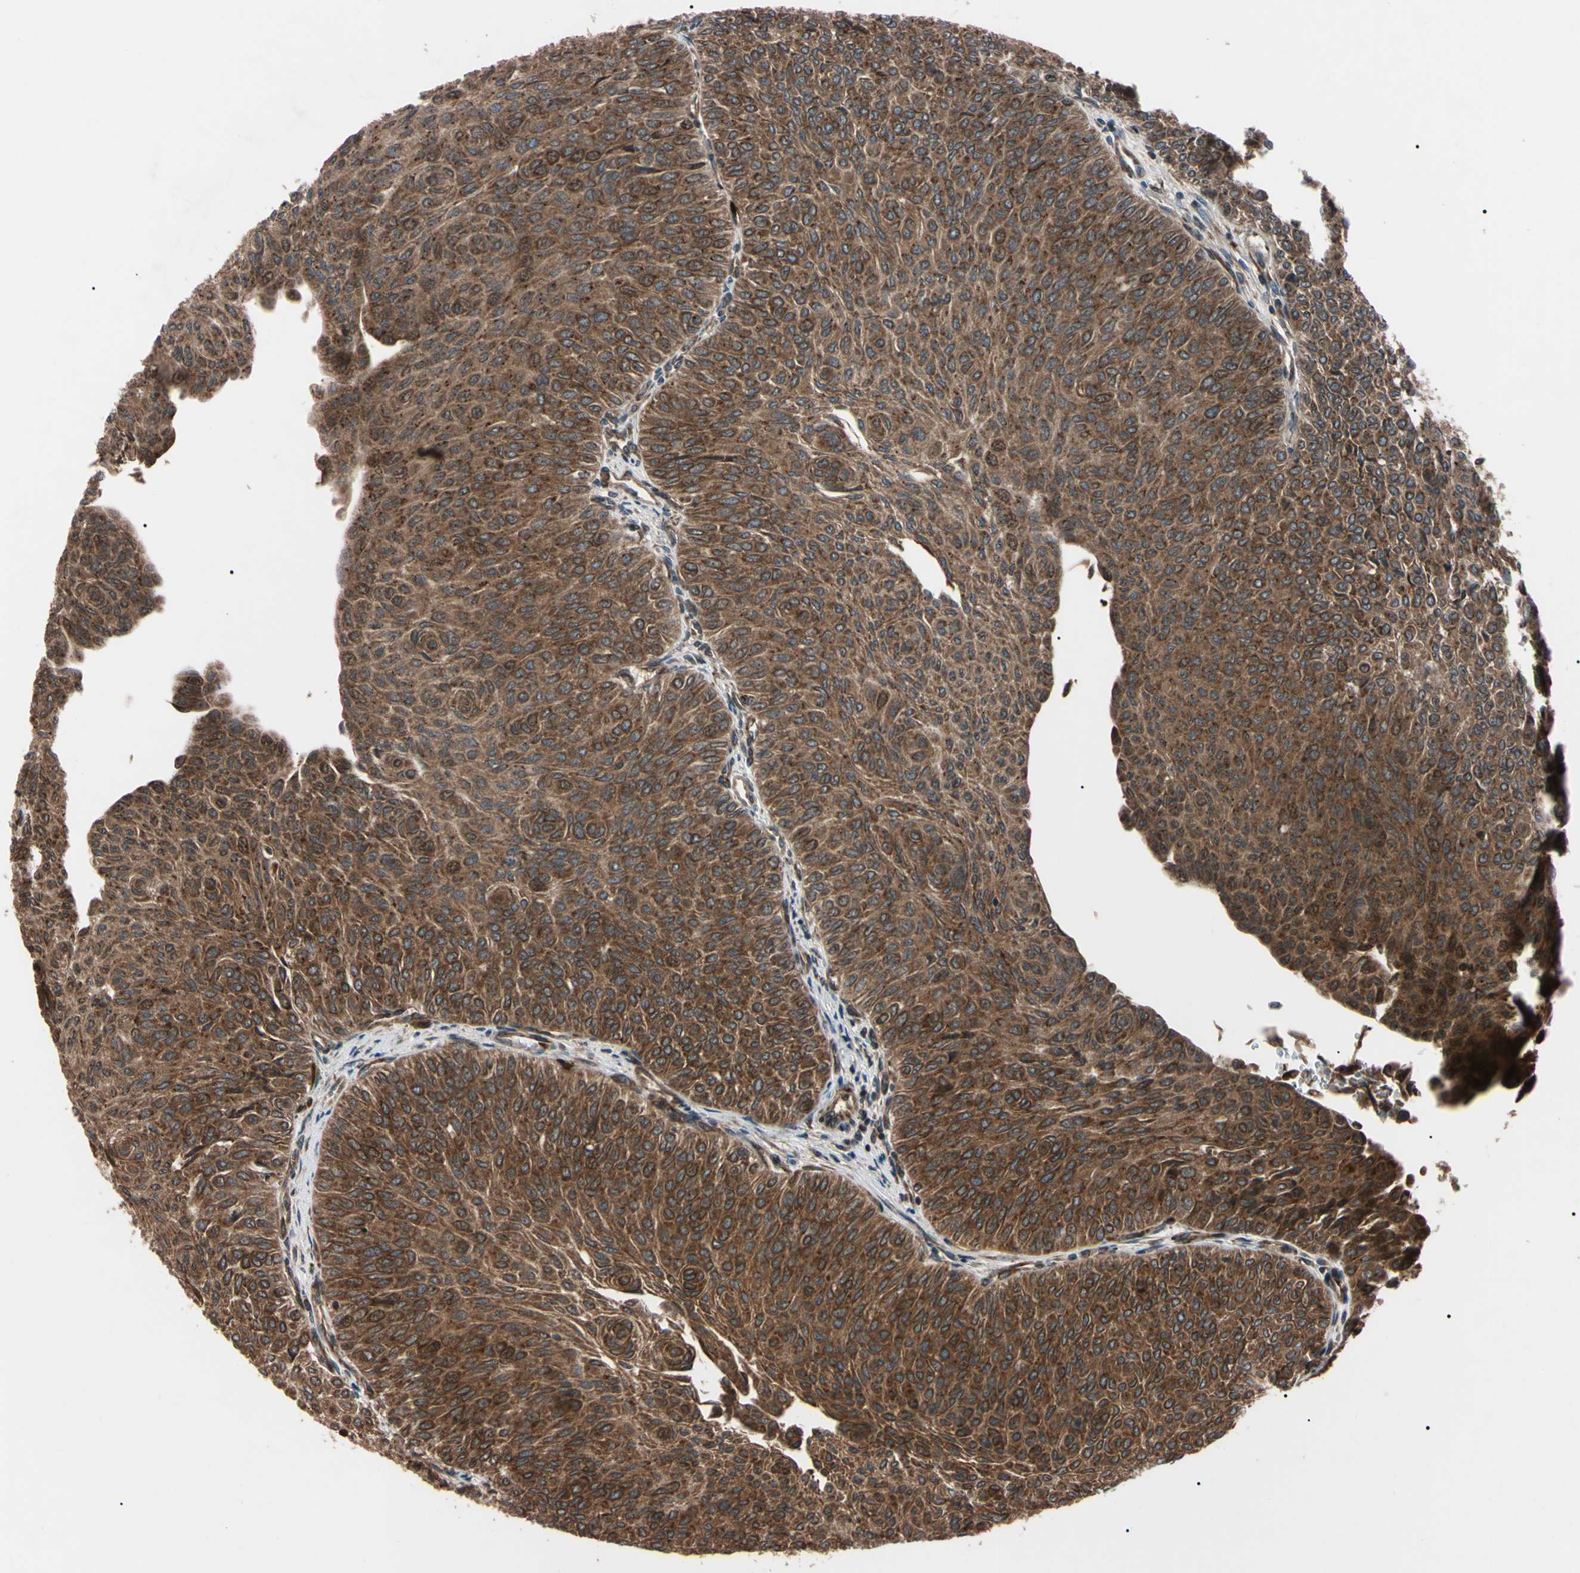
{"staining": {"intensity": "strong", "quantity": ">75%", "location": "cytoplasmic/membranous"}, "tissue": "urothelial cancer", "cell_type": "Tumor cells", "image_type": "cancer", "snomed": [{"axis": "morphology", "description": "Urothelial carcinoma, Low grade"}, {"axis": "topography", "description": "Urinary bladder"}], "caption": "Human urothelial carcinoma (low-grade) stained with a protein marker demonstrates strong staining in tumor cells.", "gene": "GUCY1B1", "patient": {"sex": "male", "age": 78}}